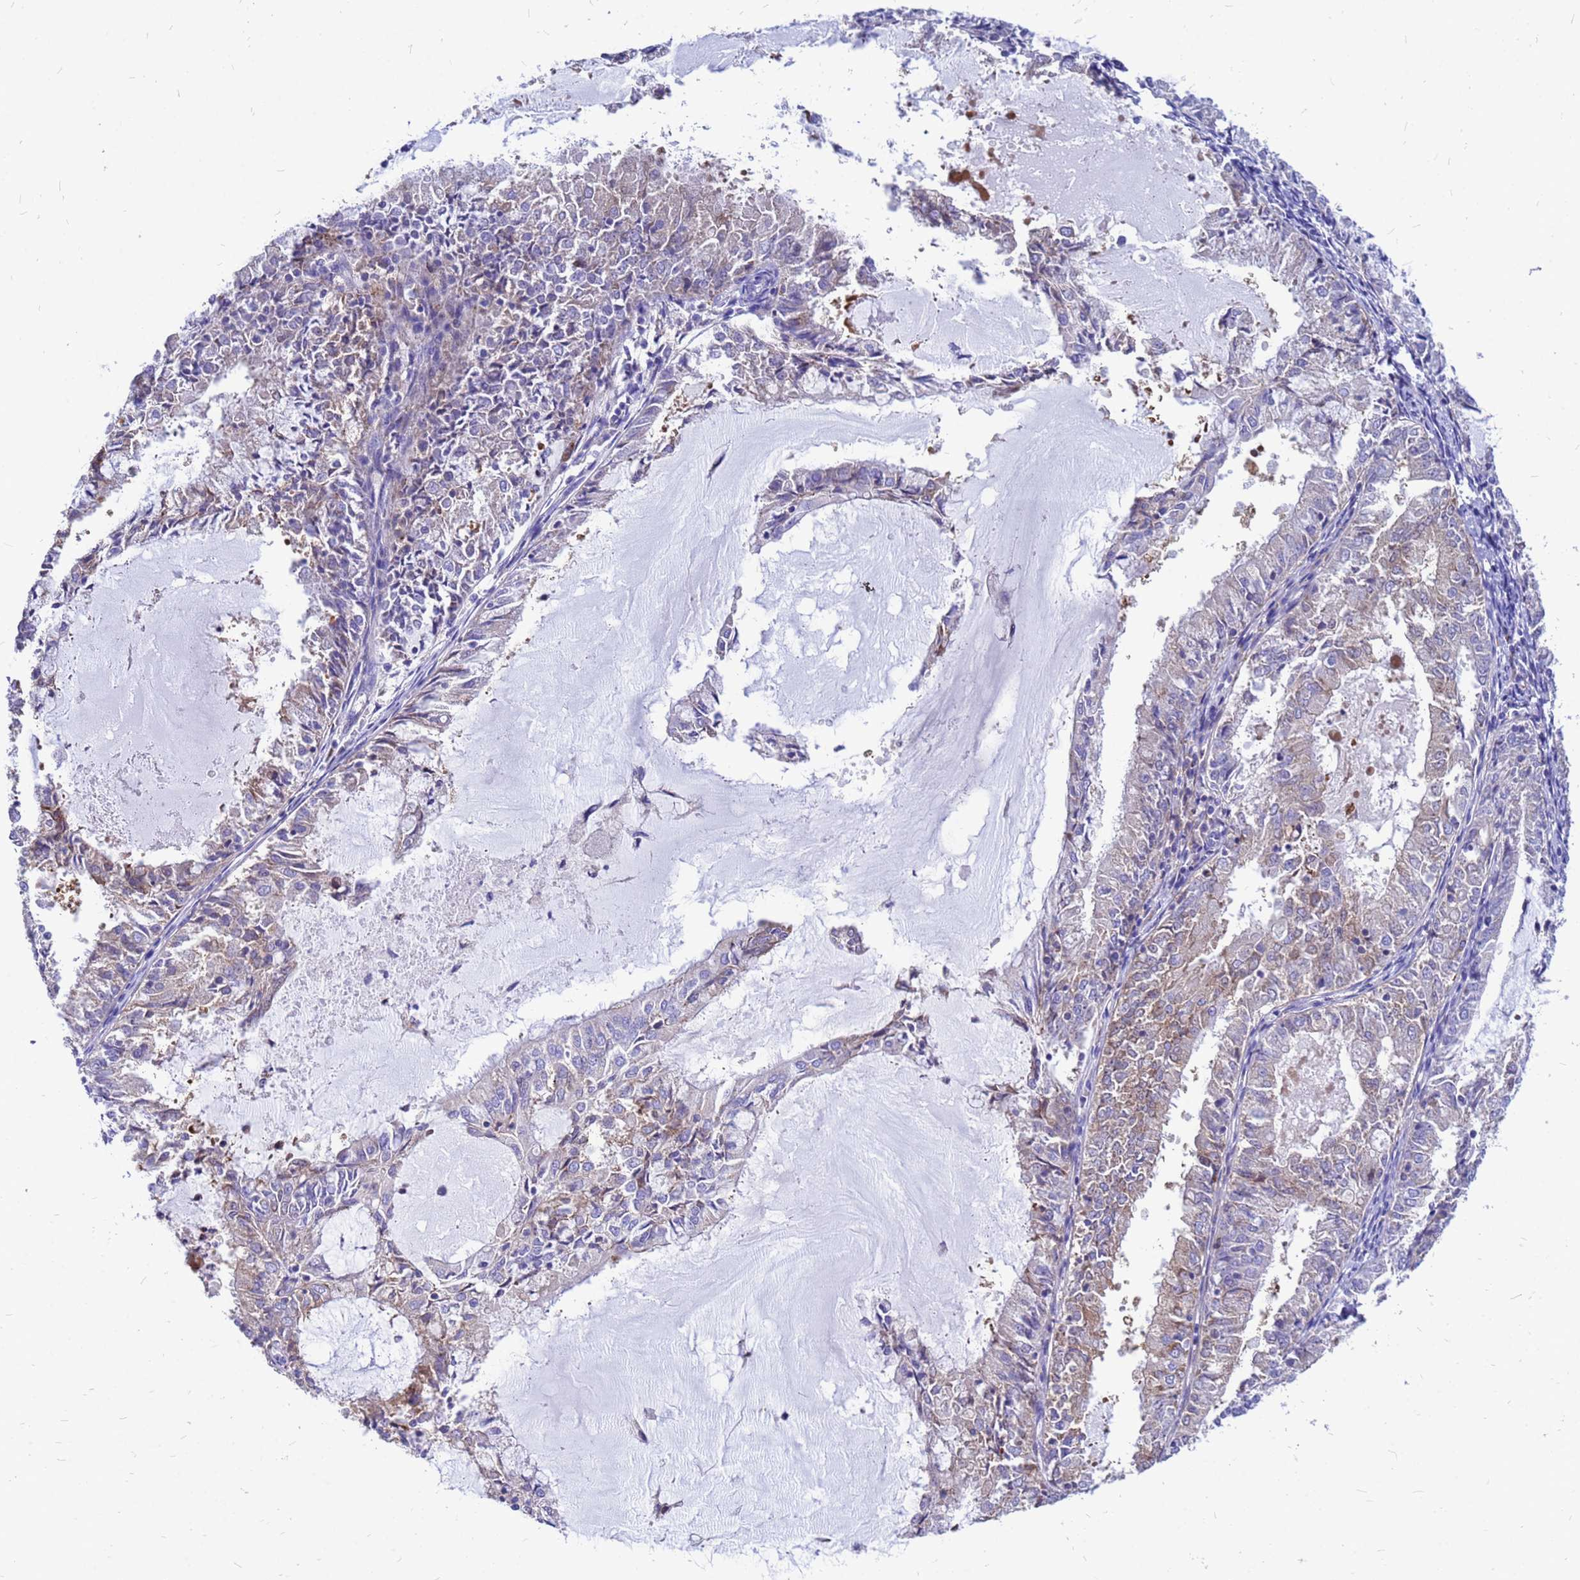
{"staining": {"intensity": "weak", "quantity": "<25%", "location": "cytoplasmic/membranous"}, "tissue": "endometrial cancer", "cell_type": "Tumor cells", "image_type": "cancer", "snomed": [{"axis": "morphology", "description": "Adenocarcinoma, NOS"}, {"axis": "topography", "description": "Endometrium"}], "caption": "The histopathology image exhibits no staining of tumor cells in endometrial adenocarcinoma.", "gene": "FHIP1A", "patient": {"sex": "female", "age": 57}}